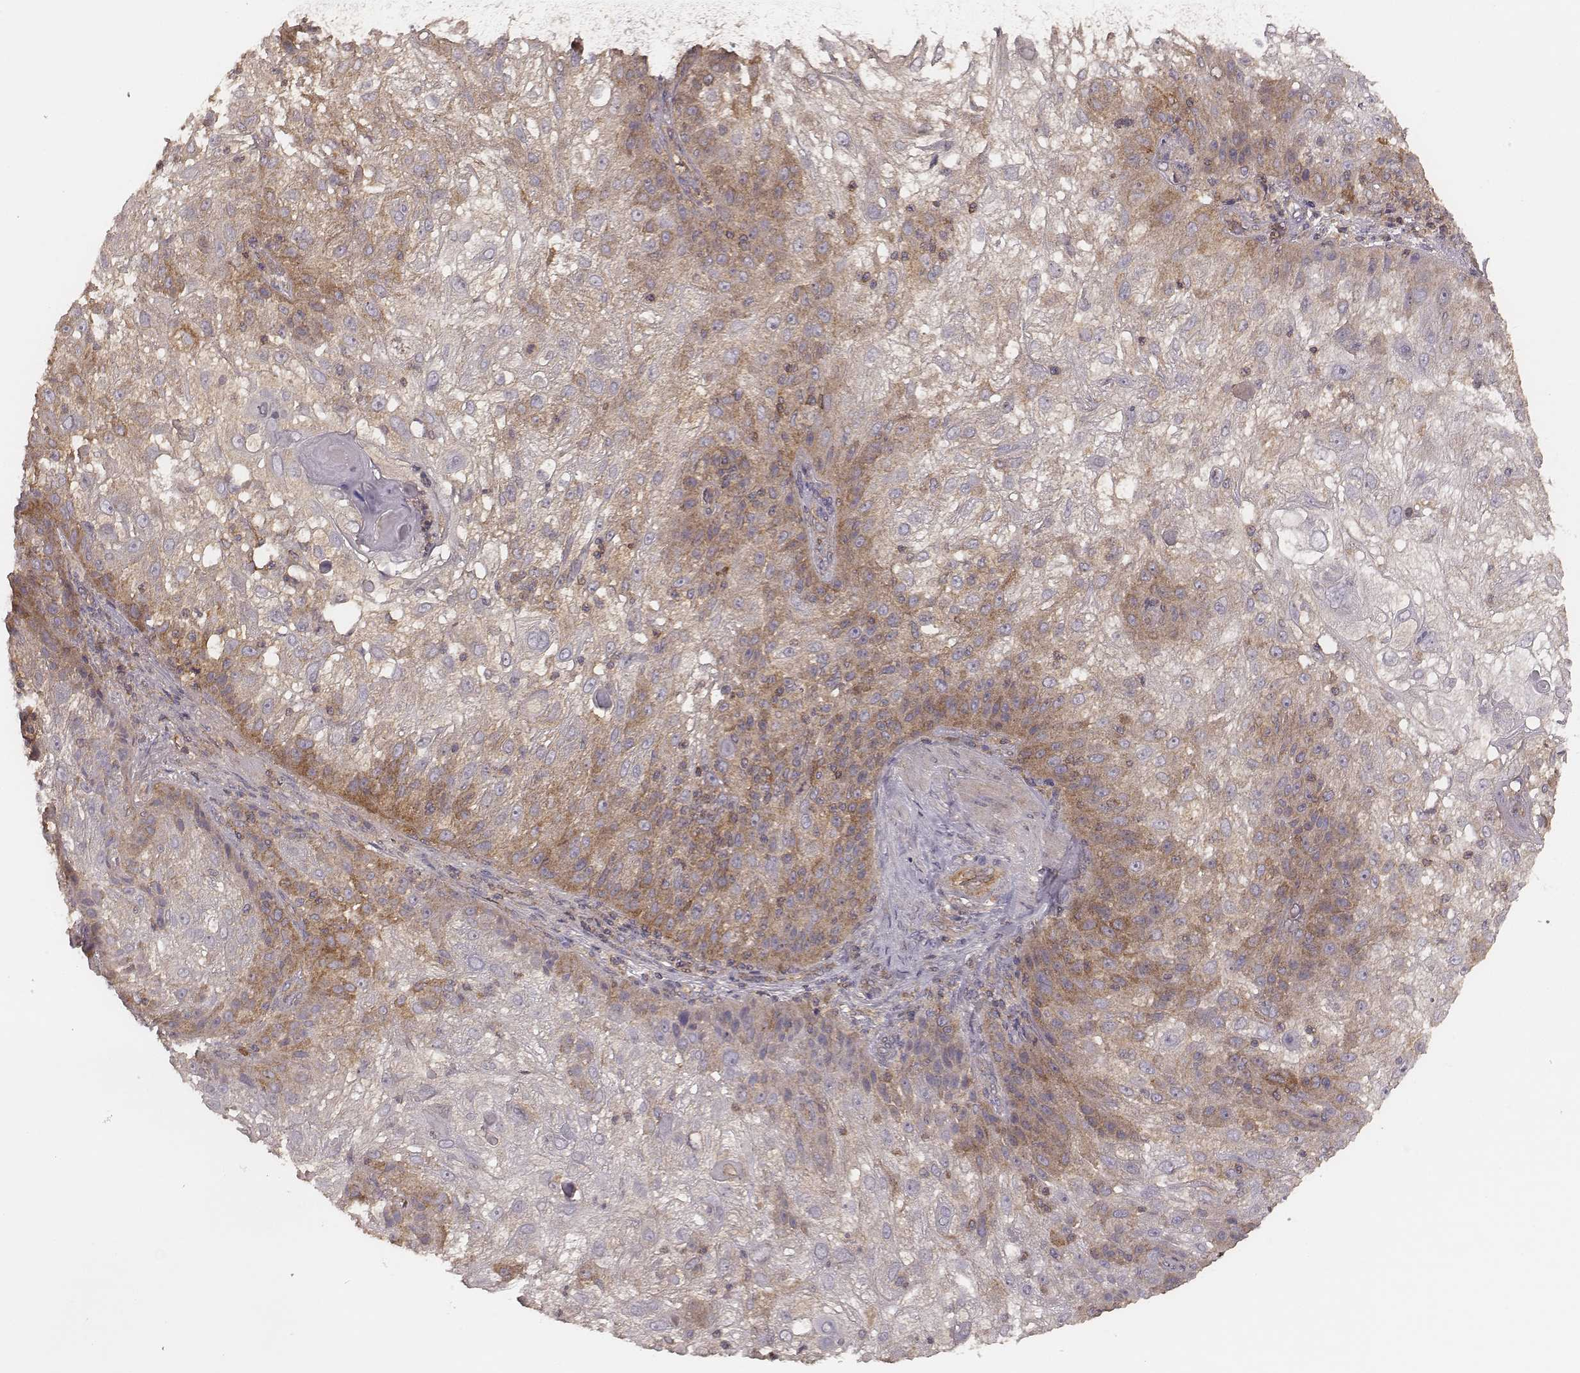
{"staining": {"intensity": "moderate", "quantity": "25%-75%", "location": "cytoplasmic/membranous"}, "tissue": "skin cancer", "cell_type": "Tumor cells", "image_type": "cancer", "snomed": [{"axis": "morphology", "description": "Normal tissue, NOS"}, {"axis": "morphology", "description": "Squamous cell carcinoma, NOS"}, {"axis": "topography", "description": "Skin"}], "caption": "Brown immunohistochemical staining in squamous cell carcinoma (skin) exhibits moderate cytoplasmic/membranous expression in approximately 25%-75% of tumor cells. The staining was performed using DAB (3,3'-diaminobenzidine), with brown indicating positive protein expression. Nuclei are stained blue with hematoxylin.", "gene": "CARS1", "patient": {"sex": "female", "age": 83}}